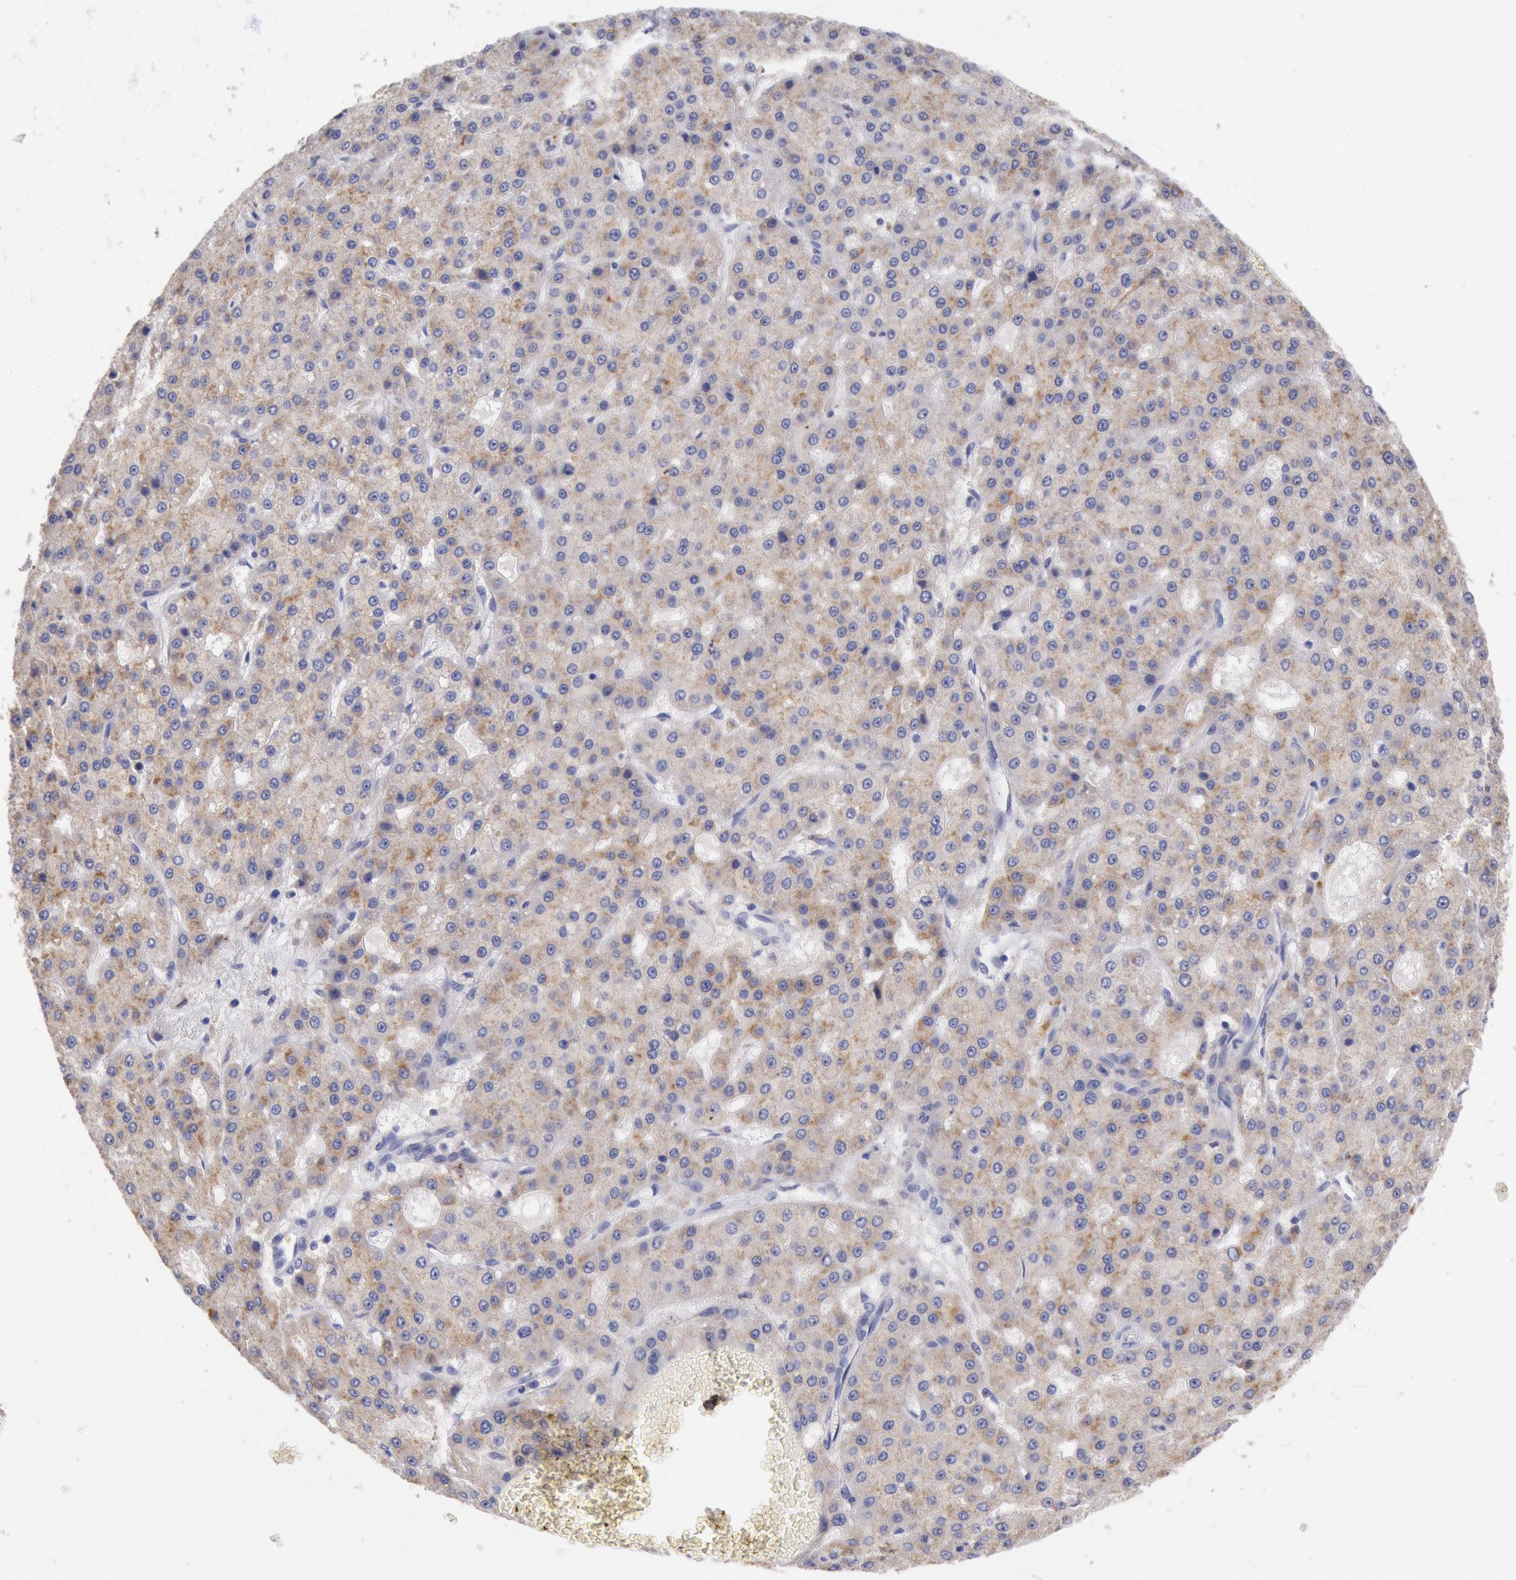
{"staining": {"intensity": "weak", "quantity": ">75%", "location": "cytoplasmic/membranous"}, "tissue": "liver cancer", "cell_type": "Tumor cells", "image_type": "cancer", "snomed": [{"axis": "morphology", "description": "Carcinoma, Hepatocellular, NOS"}, {"axis": "topography", "description": "Liver"}], "caption": "Weak cytoplasmic/membranous expression for a protein is appreciated in about >75% of tumor cells of hepatocellular carcinoma (liver) using immunohistochemistry (IHC).", "gene": "GAL3ST1", "patient": {"sex": "male", "age": 47}}